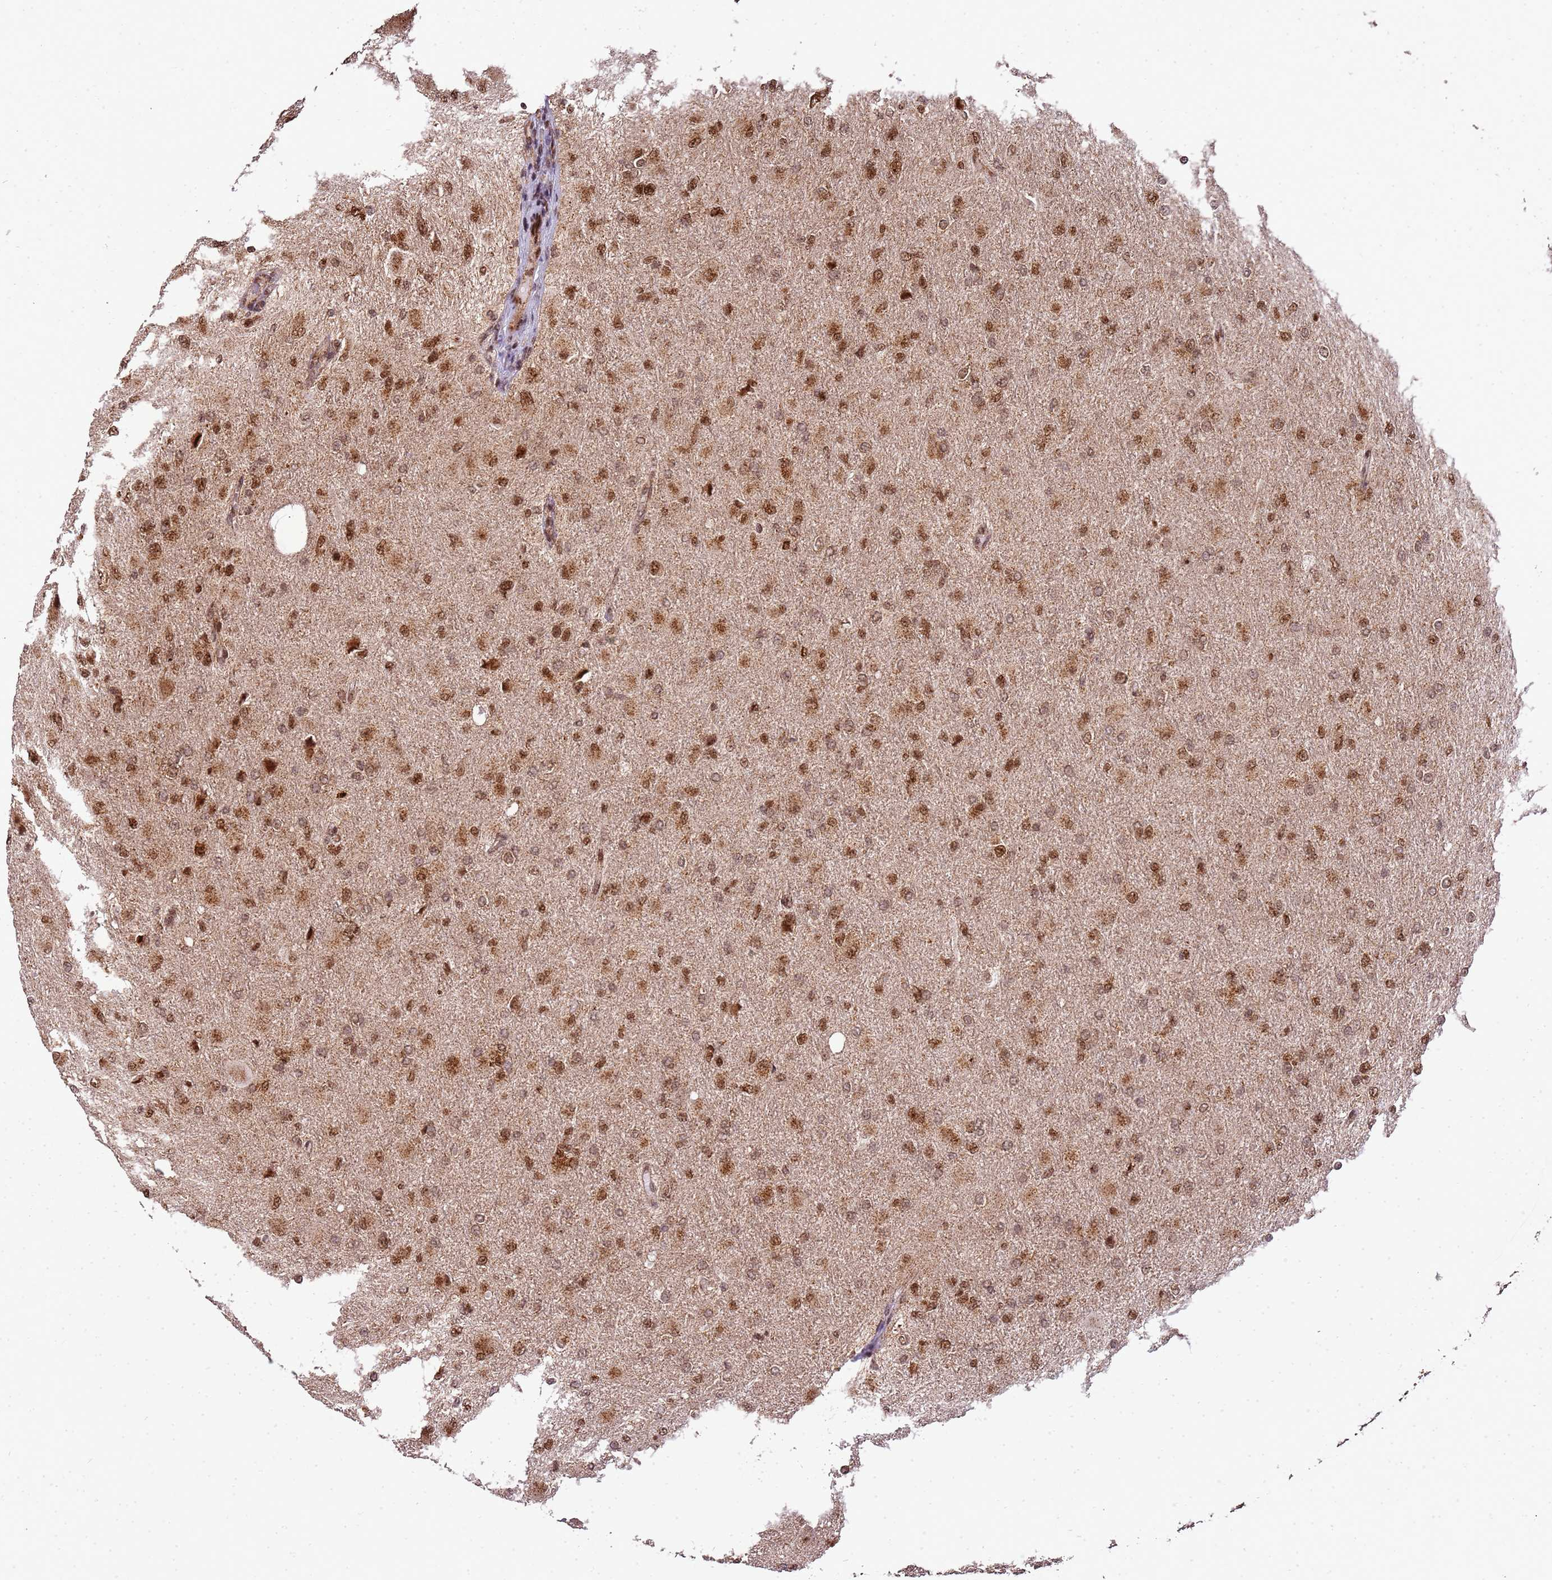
{"staining": {"intensity": "moderate", "quantity": ">75%", "location": "nuclear"}, "tissue": "glioma", "cell_type": "Tumor cells", "image_type": "cancer", "snomed": [{"axis": "morphology", "description": "Glioma, malignant, High grade"}, {"axis": "topography", "description": "Cerebral cortex"}], "caption": "Malignant glioma (high-grade) stained with a brown dye reveals moderate nuclear positive positivity in approximately >75% of tumor cells.", "gene": "PEX14", "patient": {"sex": "female", "age": 36}}